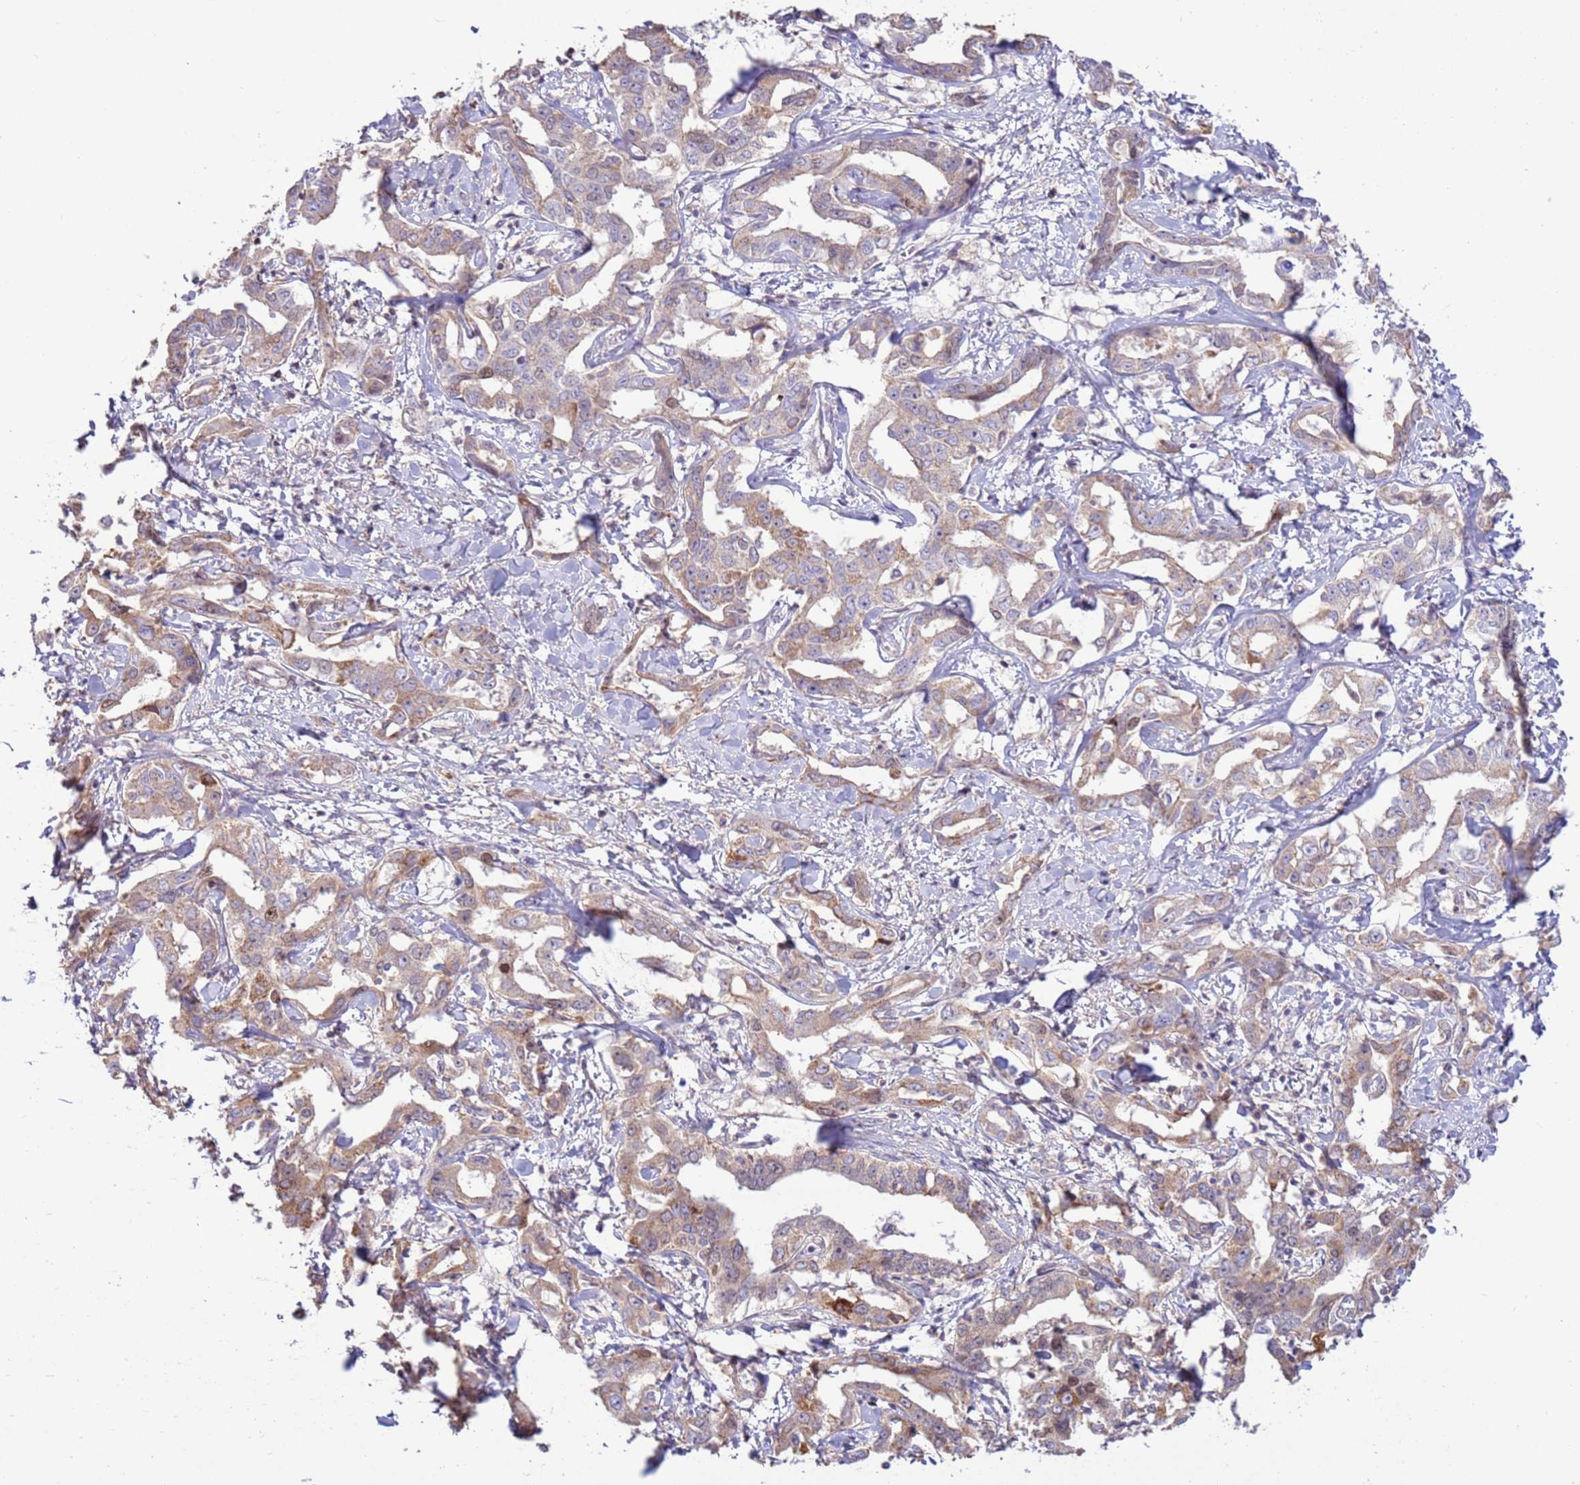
{"staining": {"intensity": "weak", "quantity": "25%-75%", "location": "cytoplasmic/membranous"}, "tissue": "liver cancer", "cell_type": "Tumor cells", "image_type": "cancer", "snomed": [{"axis": "morphology", "description": "Cholangiocarcinoma"}, {"axis": "topography", "description": "Liver"}], "caption": "This is a micrograph of immunohistochemistry (IHC) staining of liver cancer, which shows weak expression in the cytoplasmic/membranous of tumor cells.", "gene": "EVA1B", "patient": {"sex": "male", "age": 59}}